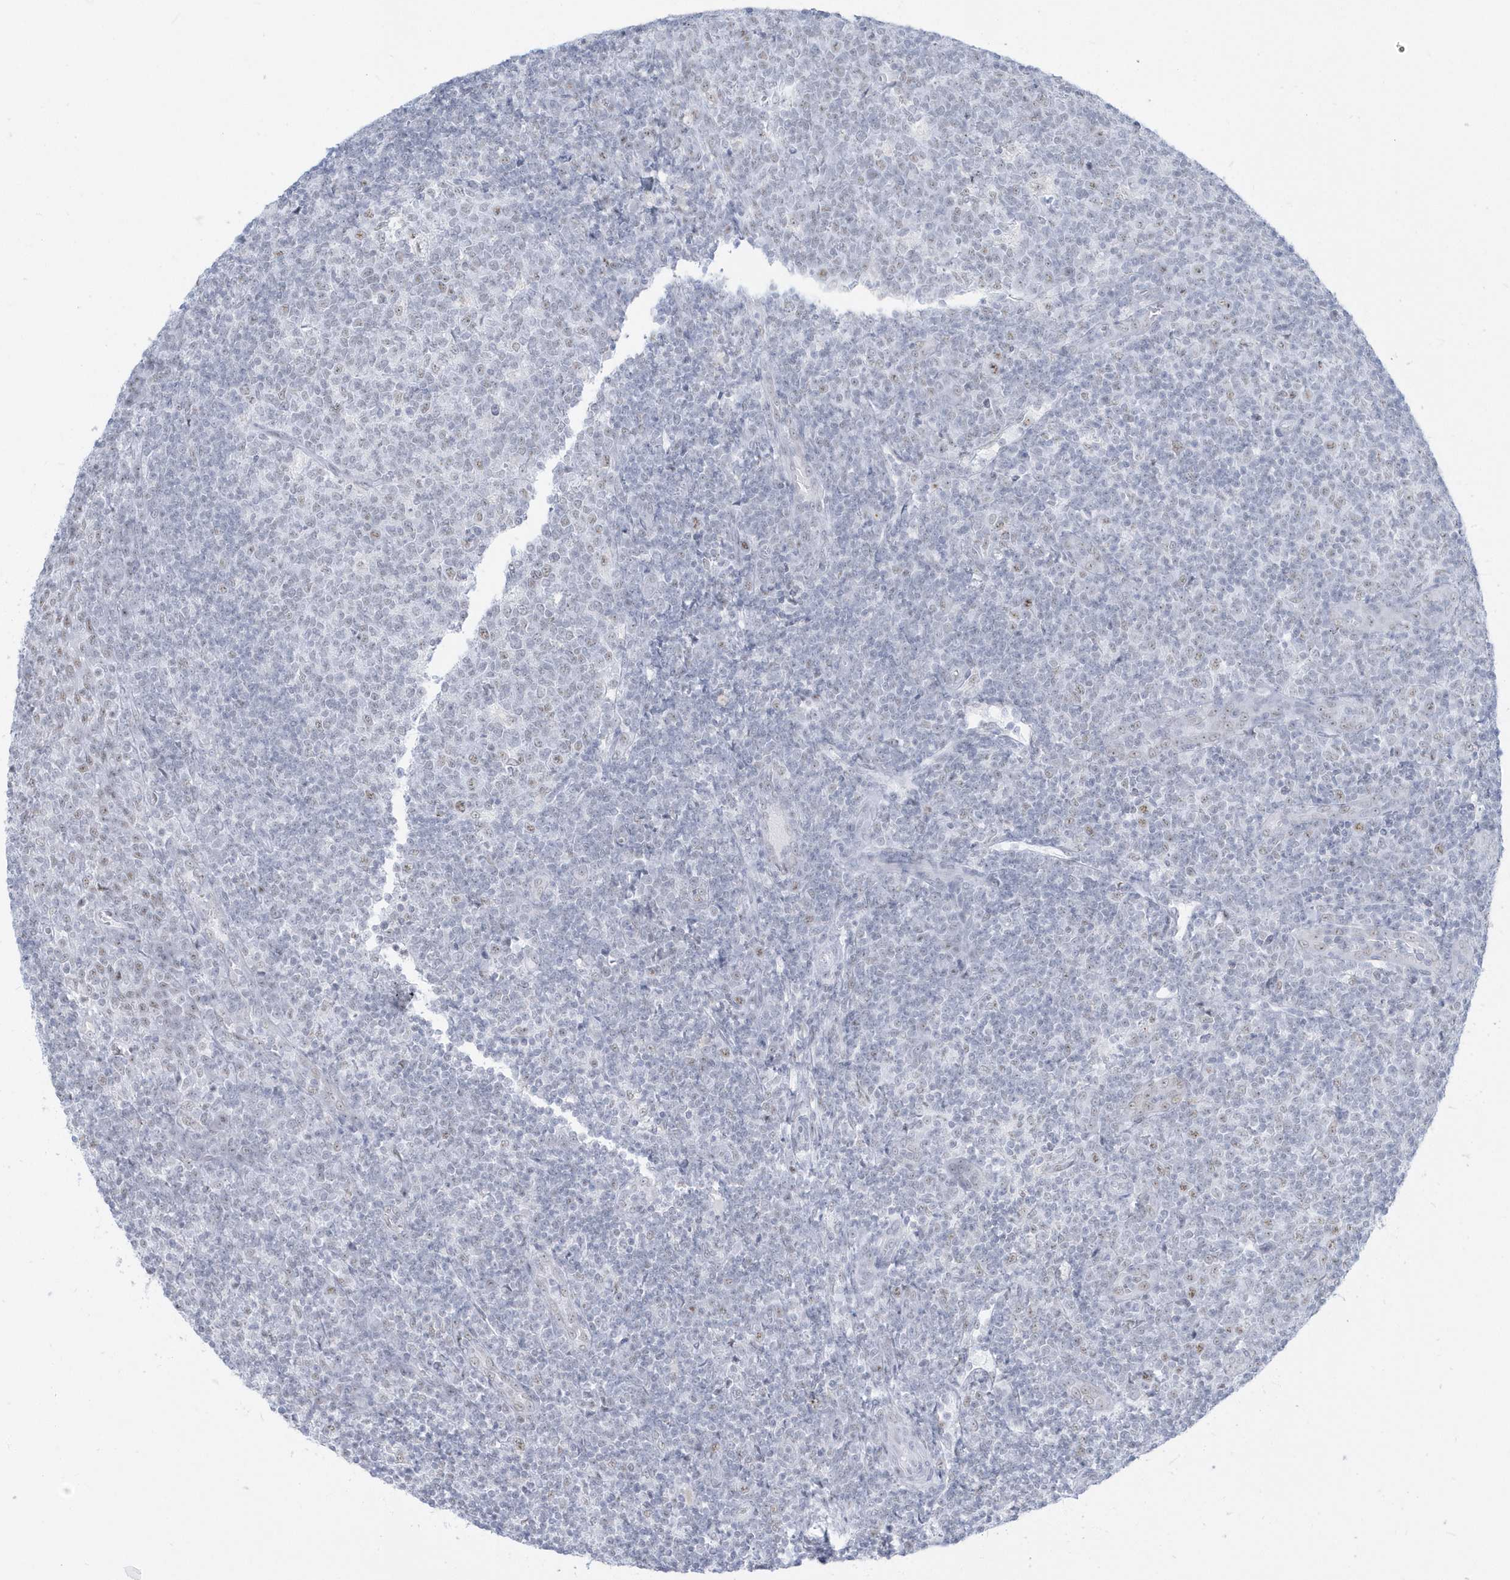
{"staining": {"intensity": "negative", "quantity": "none", "location": "none"}, "tissue": "tonsil", "cell_type": "Germinal center cells", "image_type": "normal", "snomed": [{"axis": "morphology", "description": "Normal tissue, NOS"}, {"axis": "topography", "description": "Tonsil"}], "caption": "There is no significant positivity in germinal center cells of tonsil. The staining is performed using DAB brown chromogen with nuclei counter-stained in using hematoxylin.", "gene": "PLEKHN1", "patient": {"sex": "female", "age": 19}}